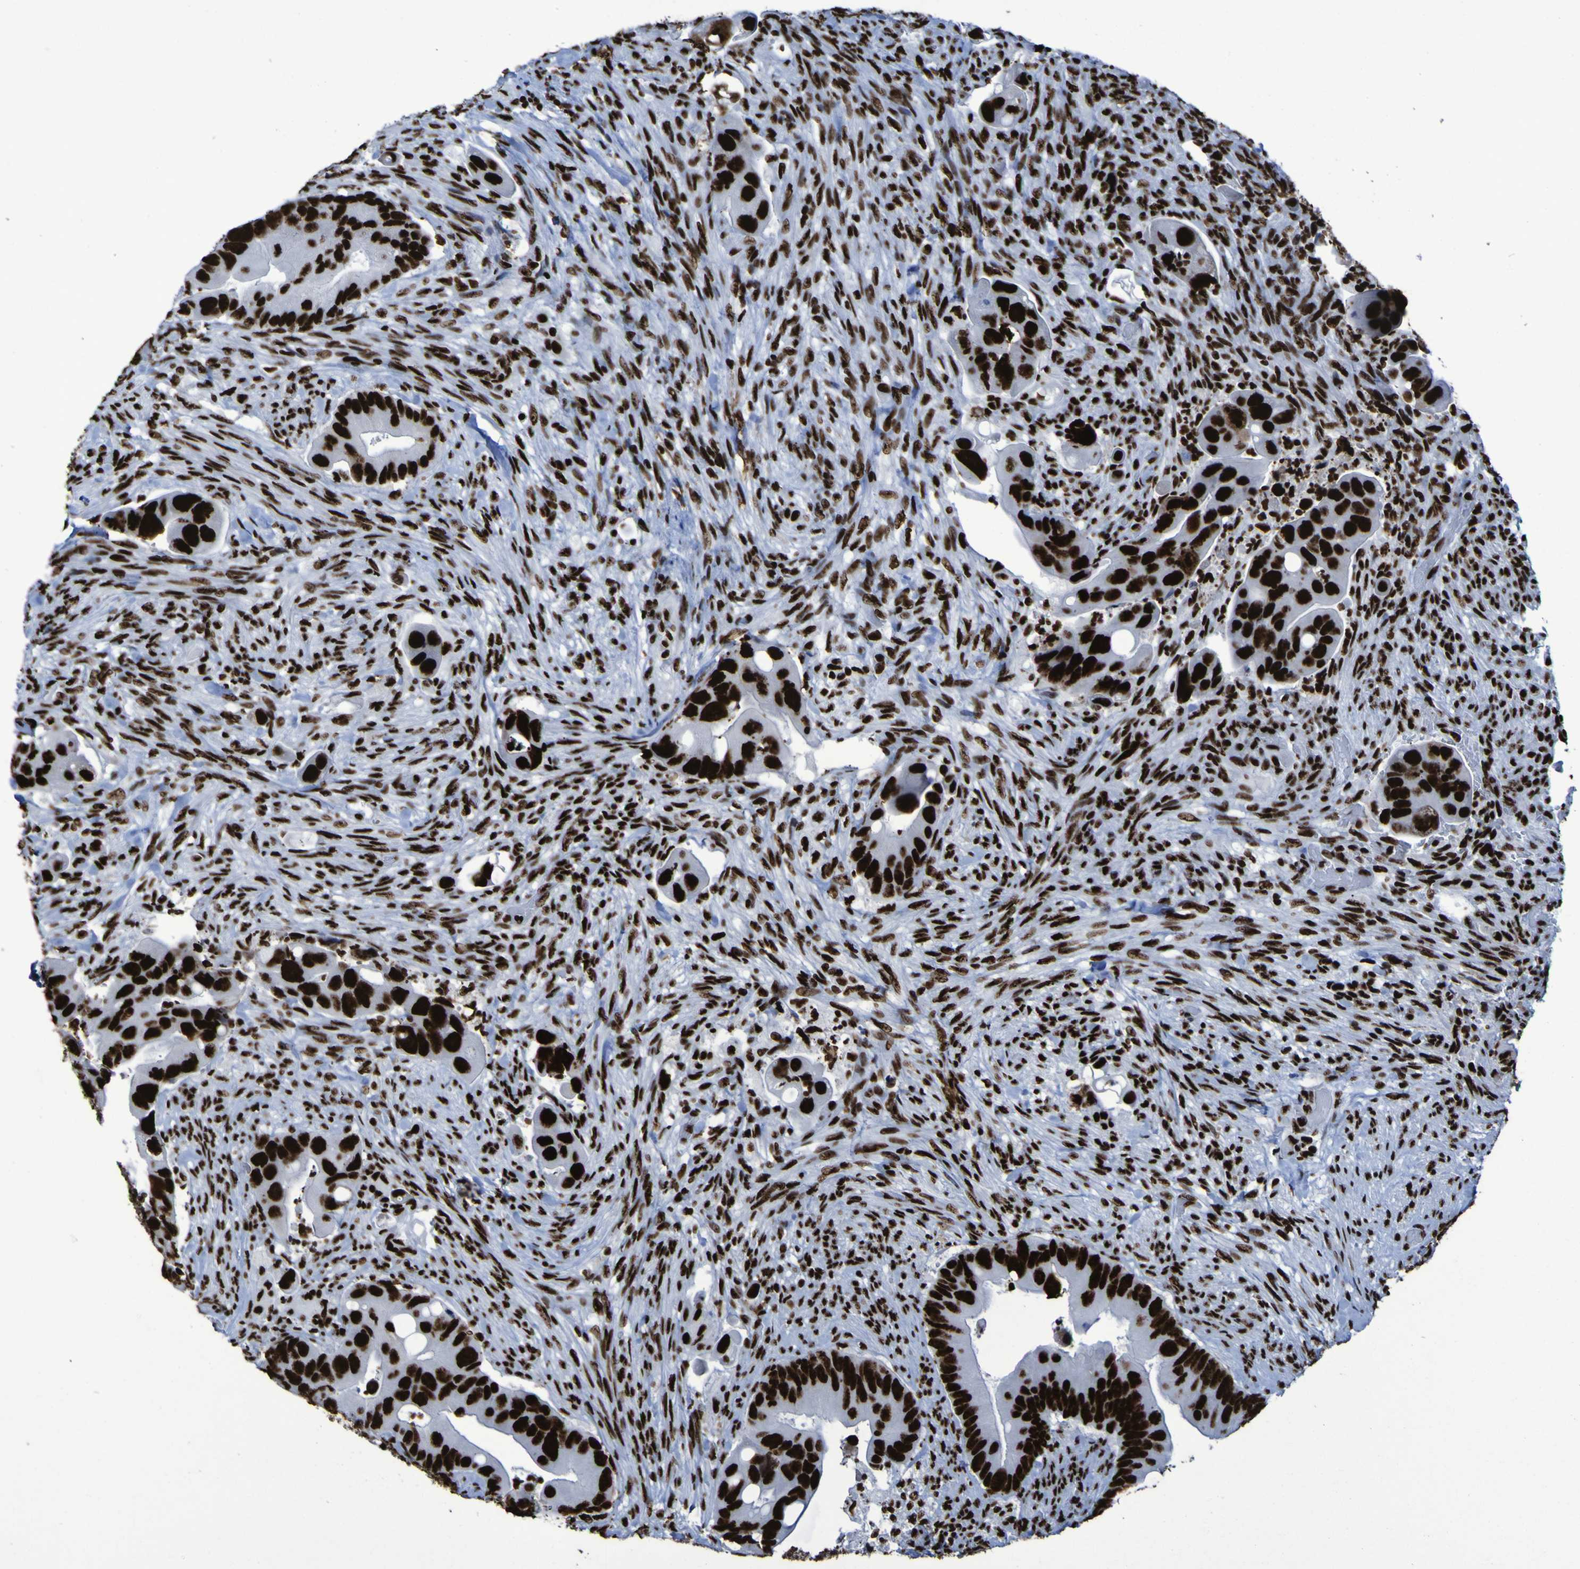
{"staining": {"intensity": "strong", "quantity": ">75%", "location": "nuclear"}, "tissue": "colorectal cancer", "cell_type": "Tumor cells", "image_type": "cancer", "snomed": [{"axis": "morphology", "description": "Adenocarcinoma, NOS"}, {"axis": "topography", "description": "Rectum"}], "caption": "This is an image of immunohistochemistry staining of colorectal adenocarcinoma, which shows strong staining in the nuclear of tumor cells.", "gene": "NPM1", "patient": {"sex": "female", "age": 57}}